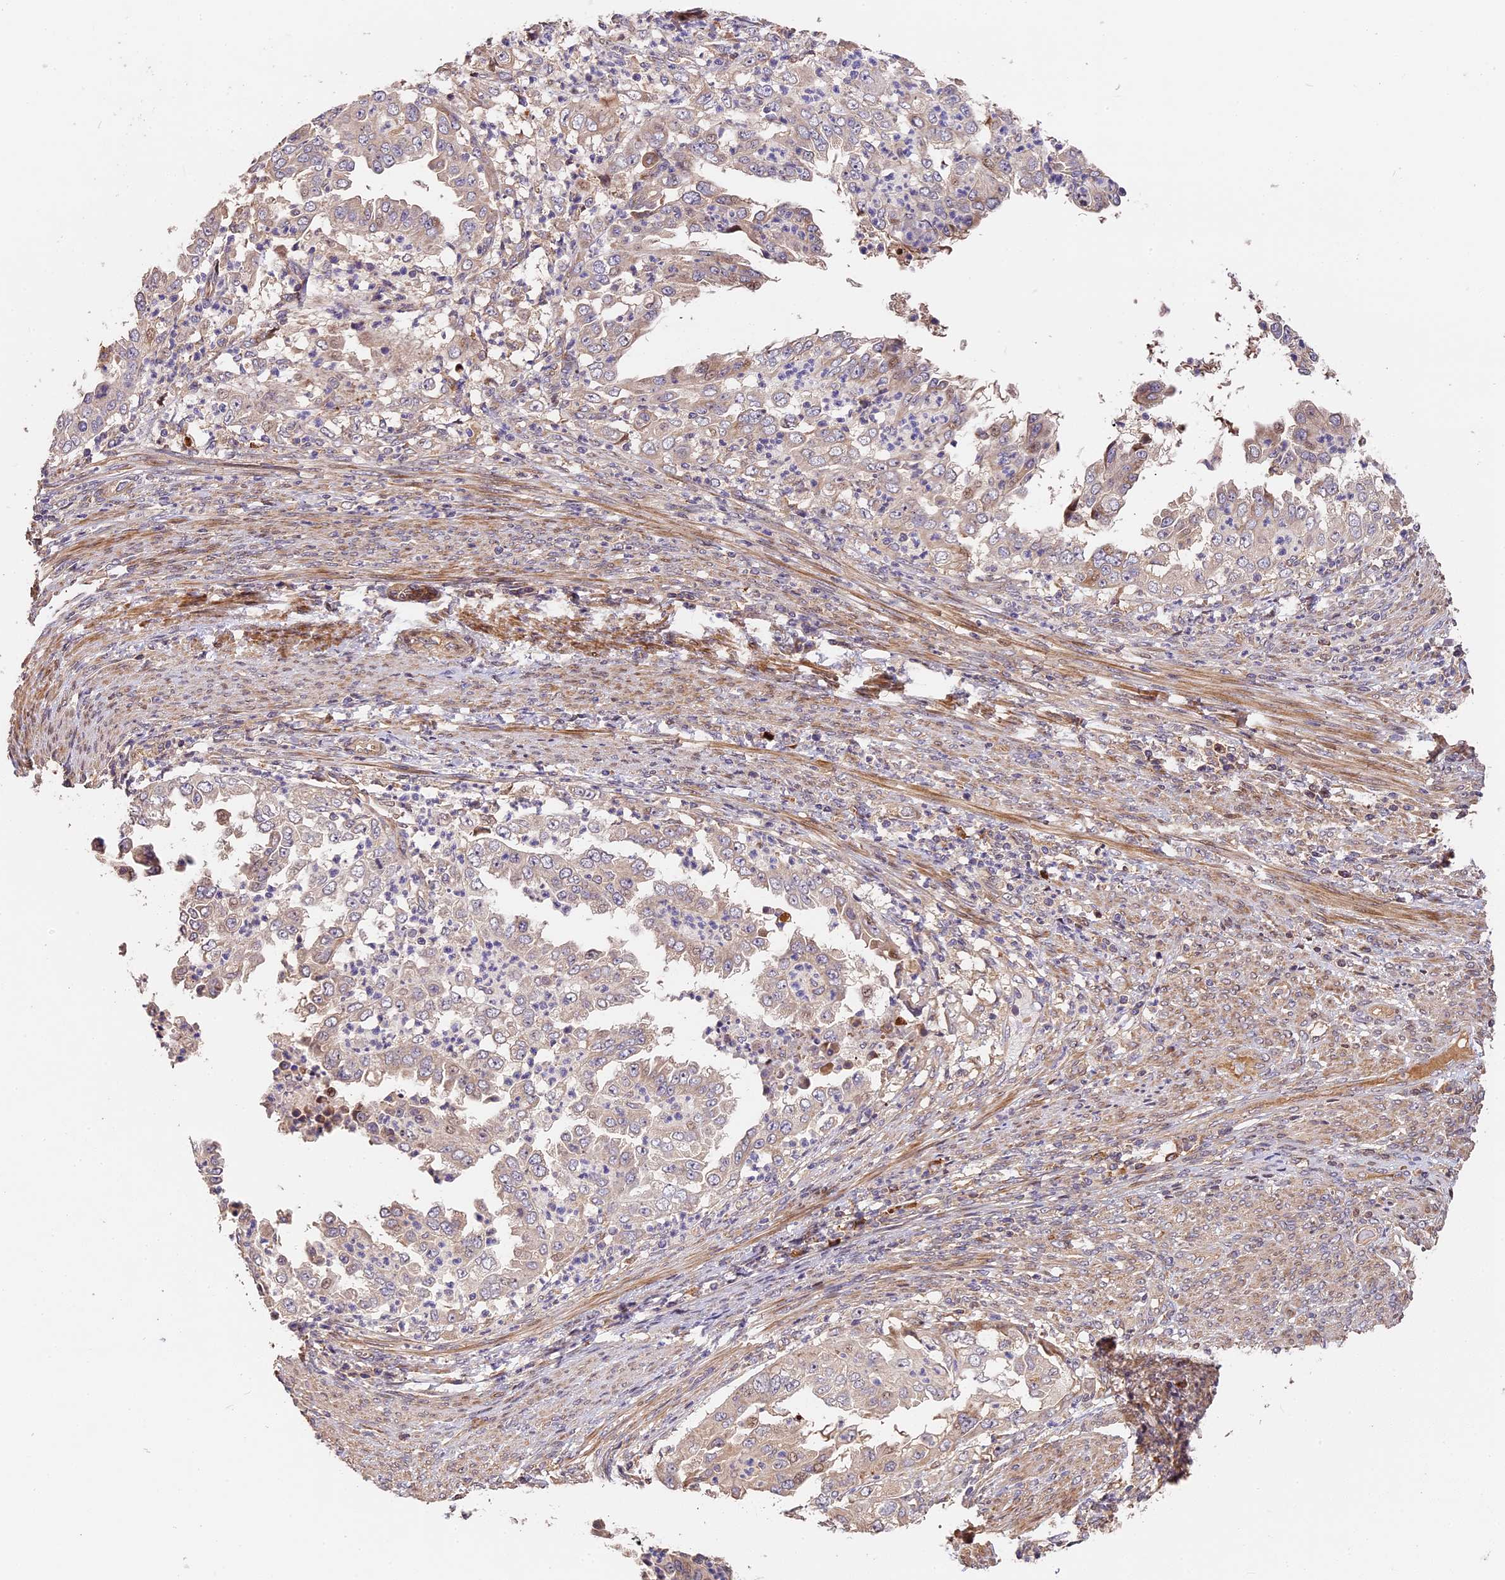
{"staining": {"intensity": "negative", "quantity": "none", "location": "none"}, "tissue": "endometrial cancer", "cell_type": "Tumor cells", "image_type": "cancer", "snomed": [{"axis": "morphology", "description": "Adenocarcinoma, NOS"}, {"axis": "topography", "description": "Endometrium"}], "caption": "Immunohistochemistry histopathology image of neoplastic tissue: endometrial cancer (adenocarcinoma) stained with DAB (3,3'-diaminobenzidine) shows no significant protein staining in tumor cells.", "gene": "ARHGAP17", "patient": {"sex": "female", "age": 85}}